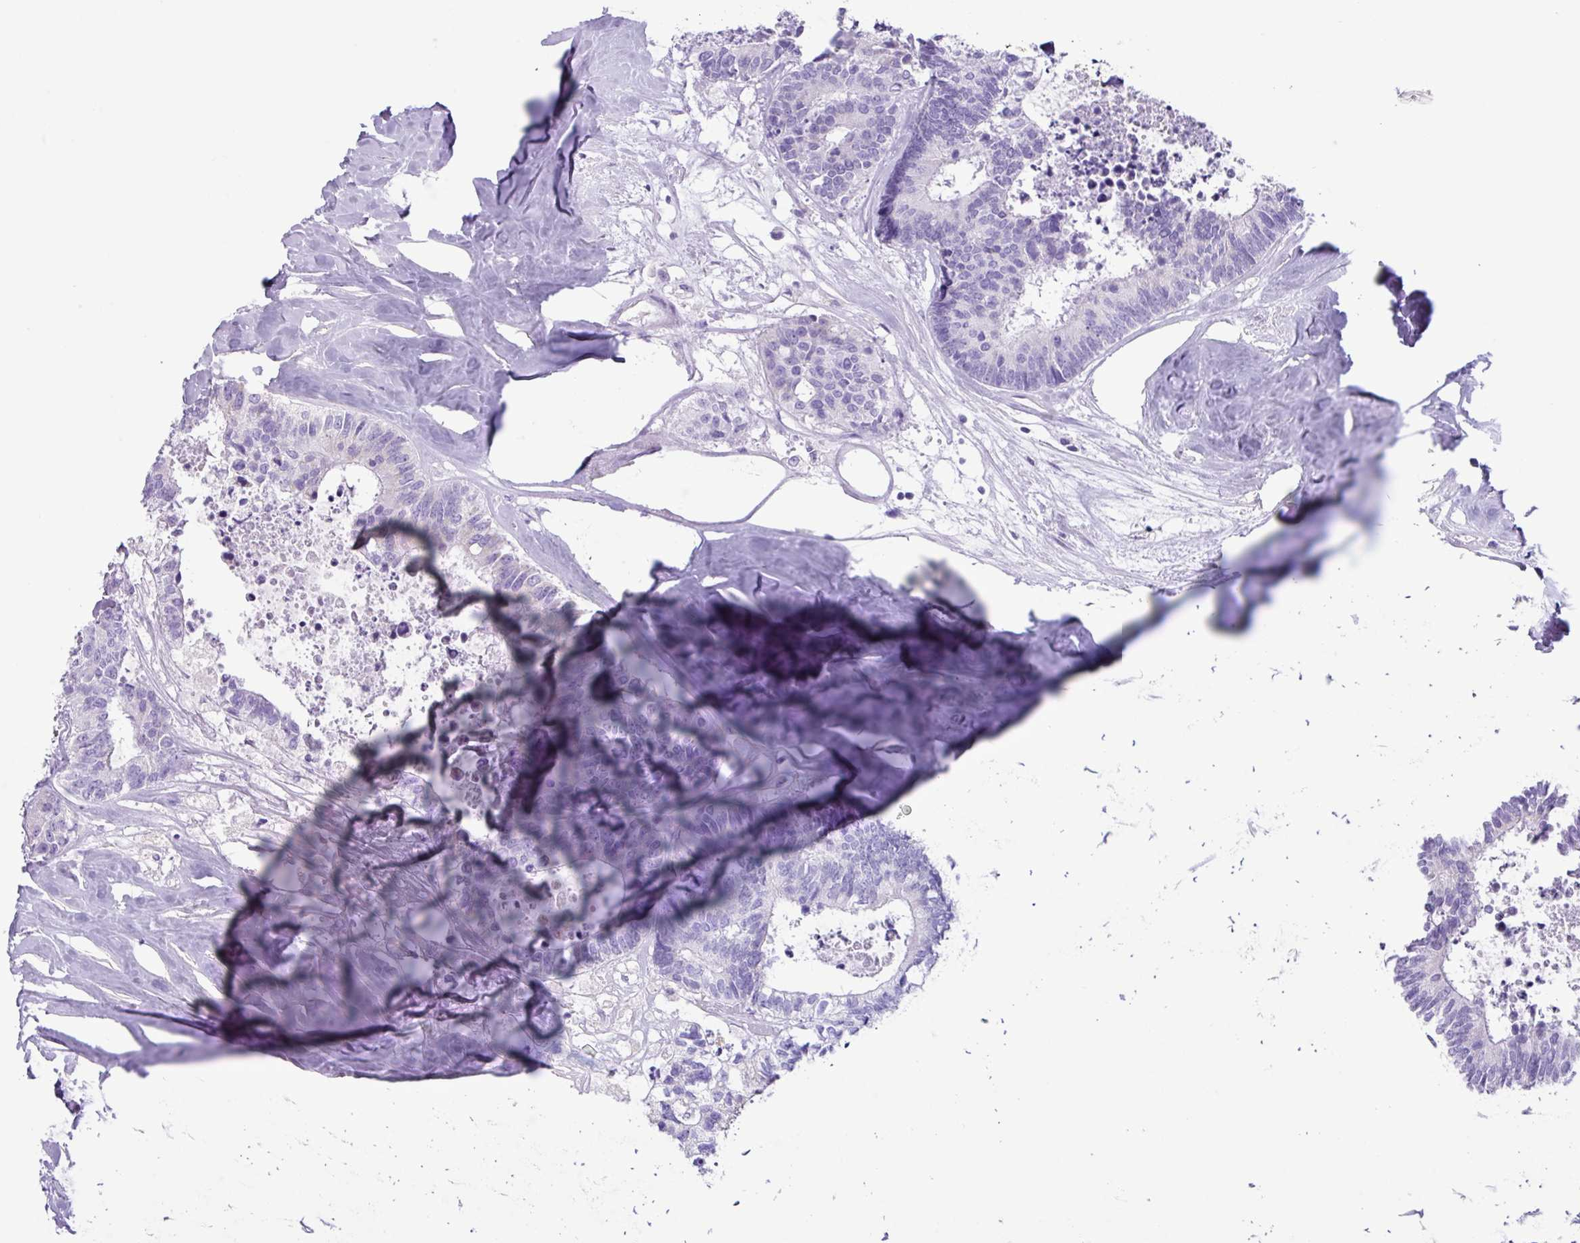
{"staining": {"intensity": "negative", "quantity": "none", "location": "none"}, "tissue": "colorectal cancer", "cell_type": "Tumor cells", "image_type": "cancer", "snomed": [{"axis": "morphology", "description": "Adenocarcinoma, NOS"}, {"axis": "topography", "description": "Colon"}, {"axis": "topography", "description": "Rectum"}], "caption": "Micrograph shows no protein expression in tumor cells of colorectal cancer (adenocarcinoma) tissue. (Brightfield microscopy of DAB (3,3'-diaminobenzidine) immunohistochemistry at high magnification).", "gene": "AGO3", "patient": {"sex": "male", "age": 57}}